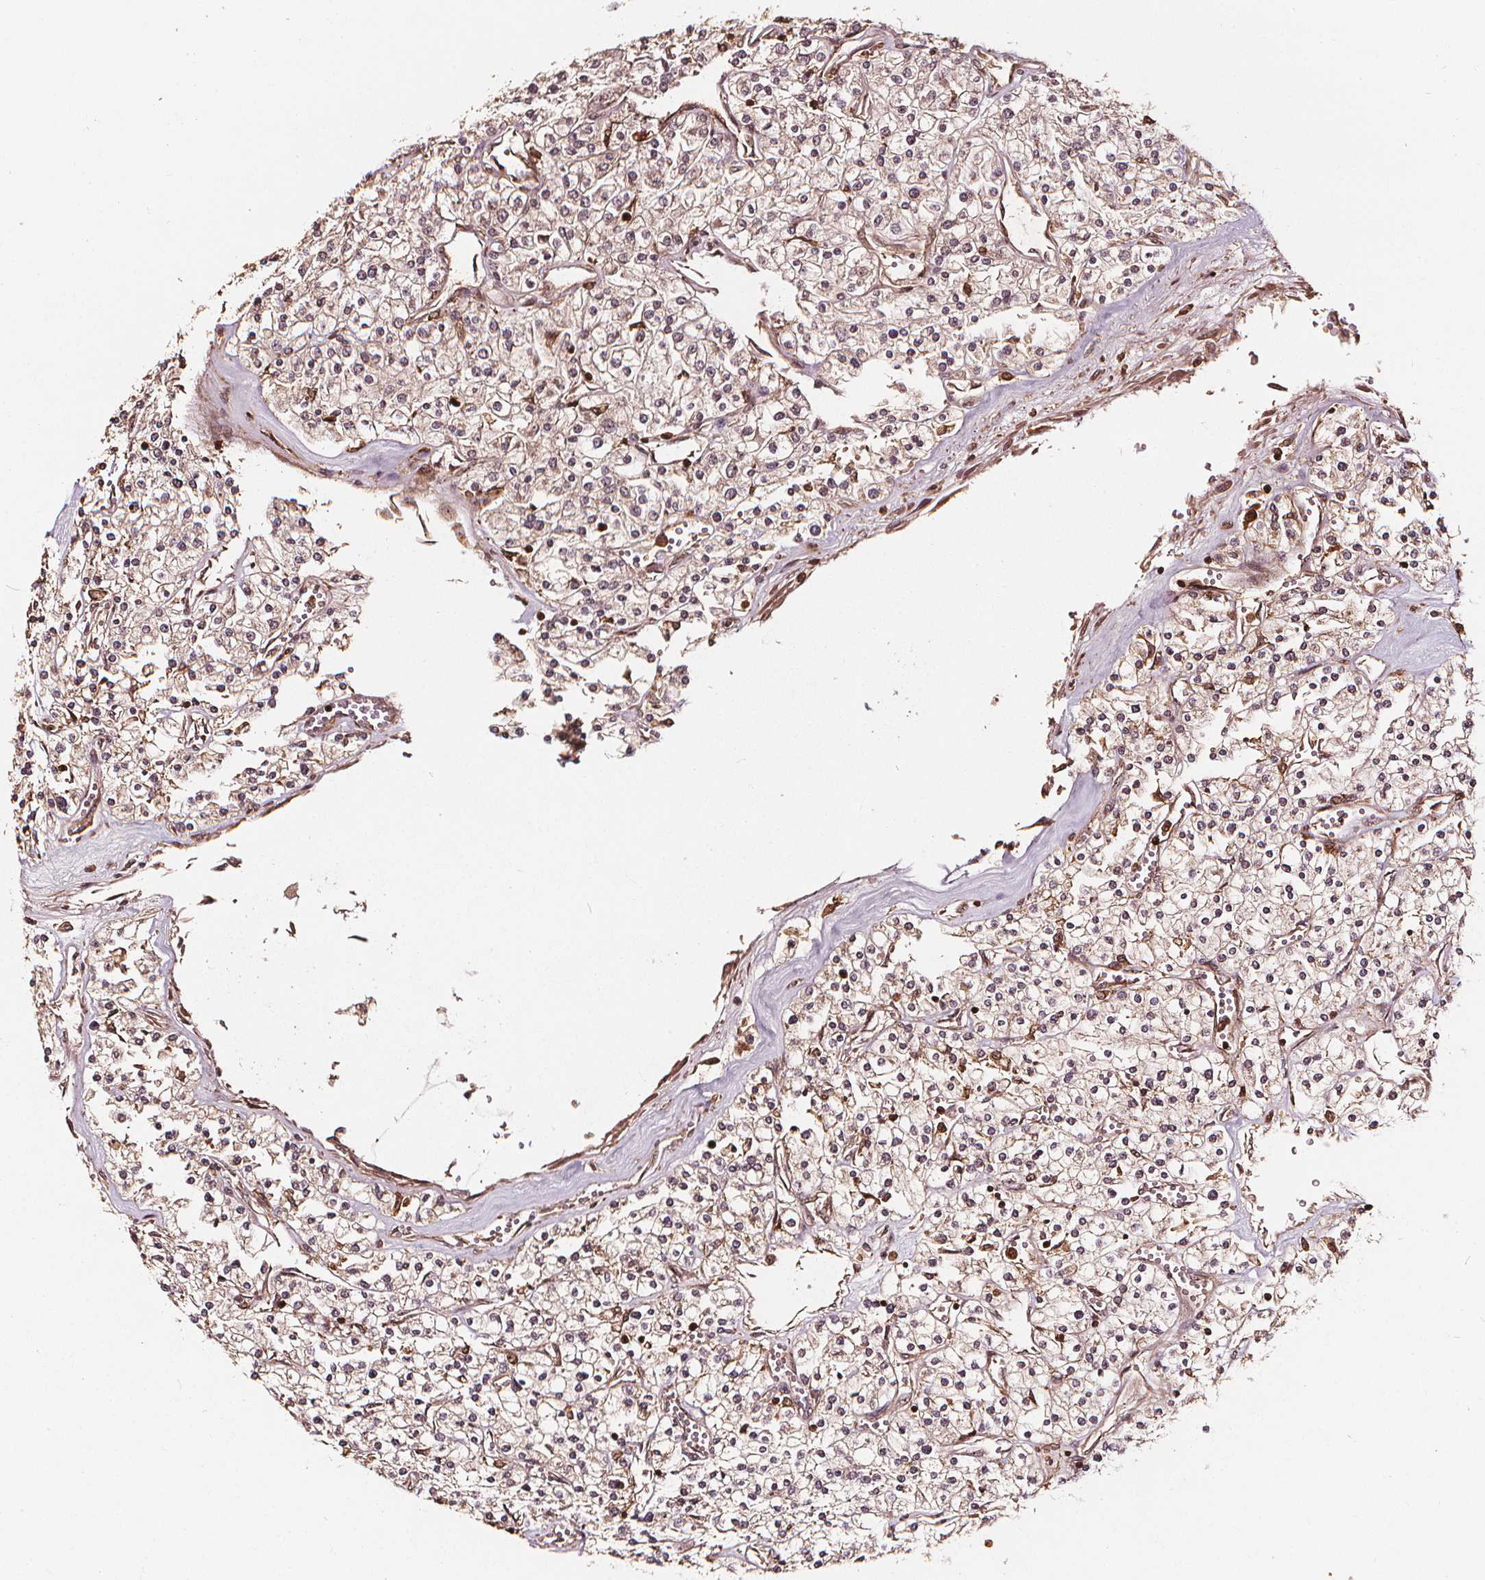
{"staining": {"intensity": "weak", "quantity": ">75%", "location": "cytoplasmic/membranous,nuclear"}, "tissue": "renal cancer", "cell_type": "Tumor cells", "image_type": "cancer", "snomed": [{"axis": "morphology", "description": "Adenocarcinoma, NOS"}, {"axis": "topography", "description": "Kidney"}], "caption": "The immunohistochemical stain labels weak cytoplasmic/membranous and nuclear expression in tumor cells of renal cancer (adenocarcinoma) tissue.", "gene": "EXOSC9", "patient": {"sex": "male", "age": 80}}